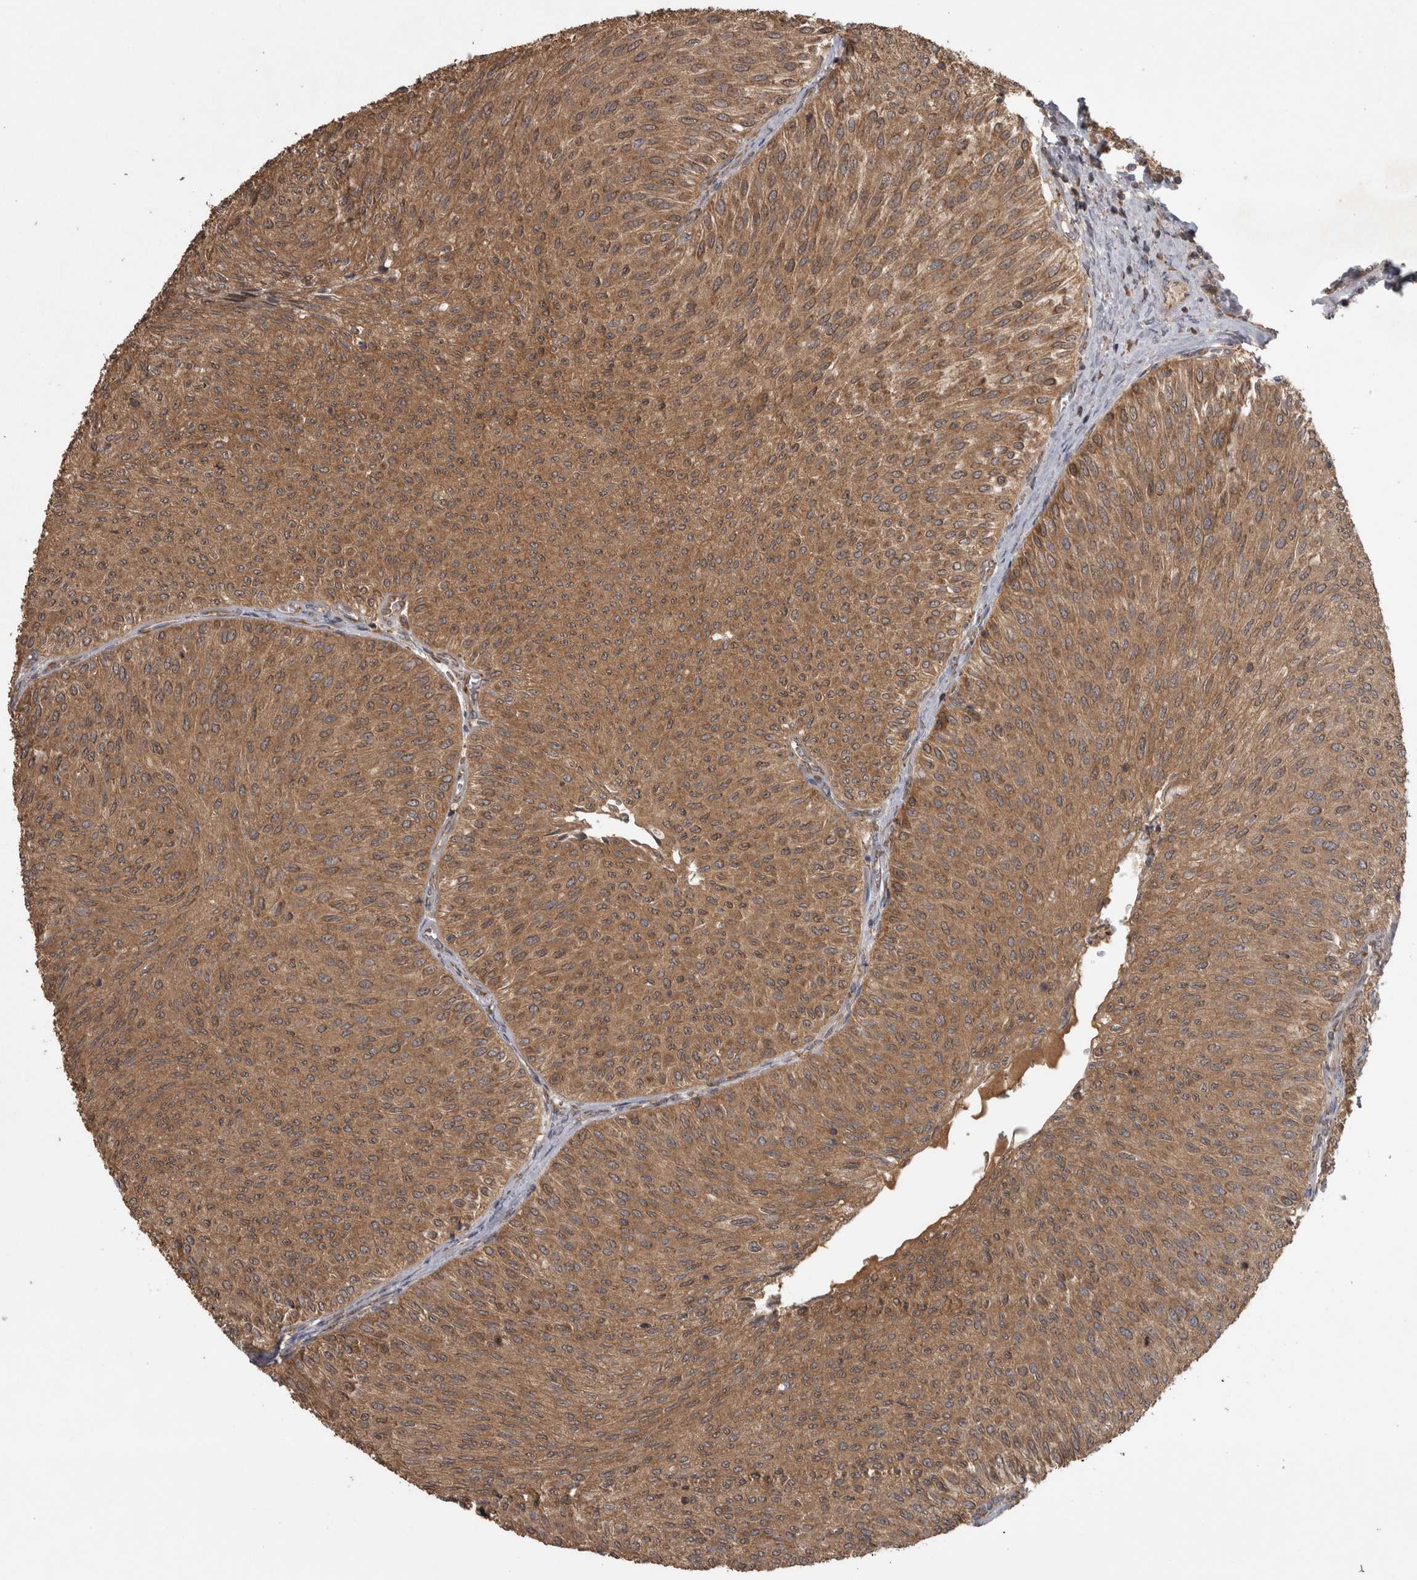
{"staining": {"intensity": "moderate", "quantity": ">75%", "location": "cytoplasmic/membranous"}, "tissue": "urothelial cancer", "cell_type": "Tumor cells", "image_type": "cancer", "snomed": [{"axis": "morphology", "description": "Urothelial carcinoma, Low grade"}, {"axis": "topography", "description": "Urinary bladder"}], "caption": "Human urothelial cancer stained with a brown dye reveals moderate cytoplasmic/membranous positive expression in approximately >75% of tumor cells.", "gene": "MICU3", "patient": {"sex": "male", "age": 78}}